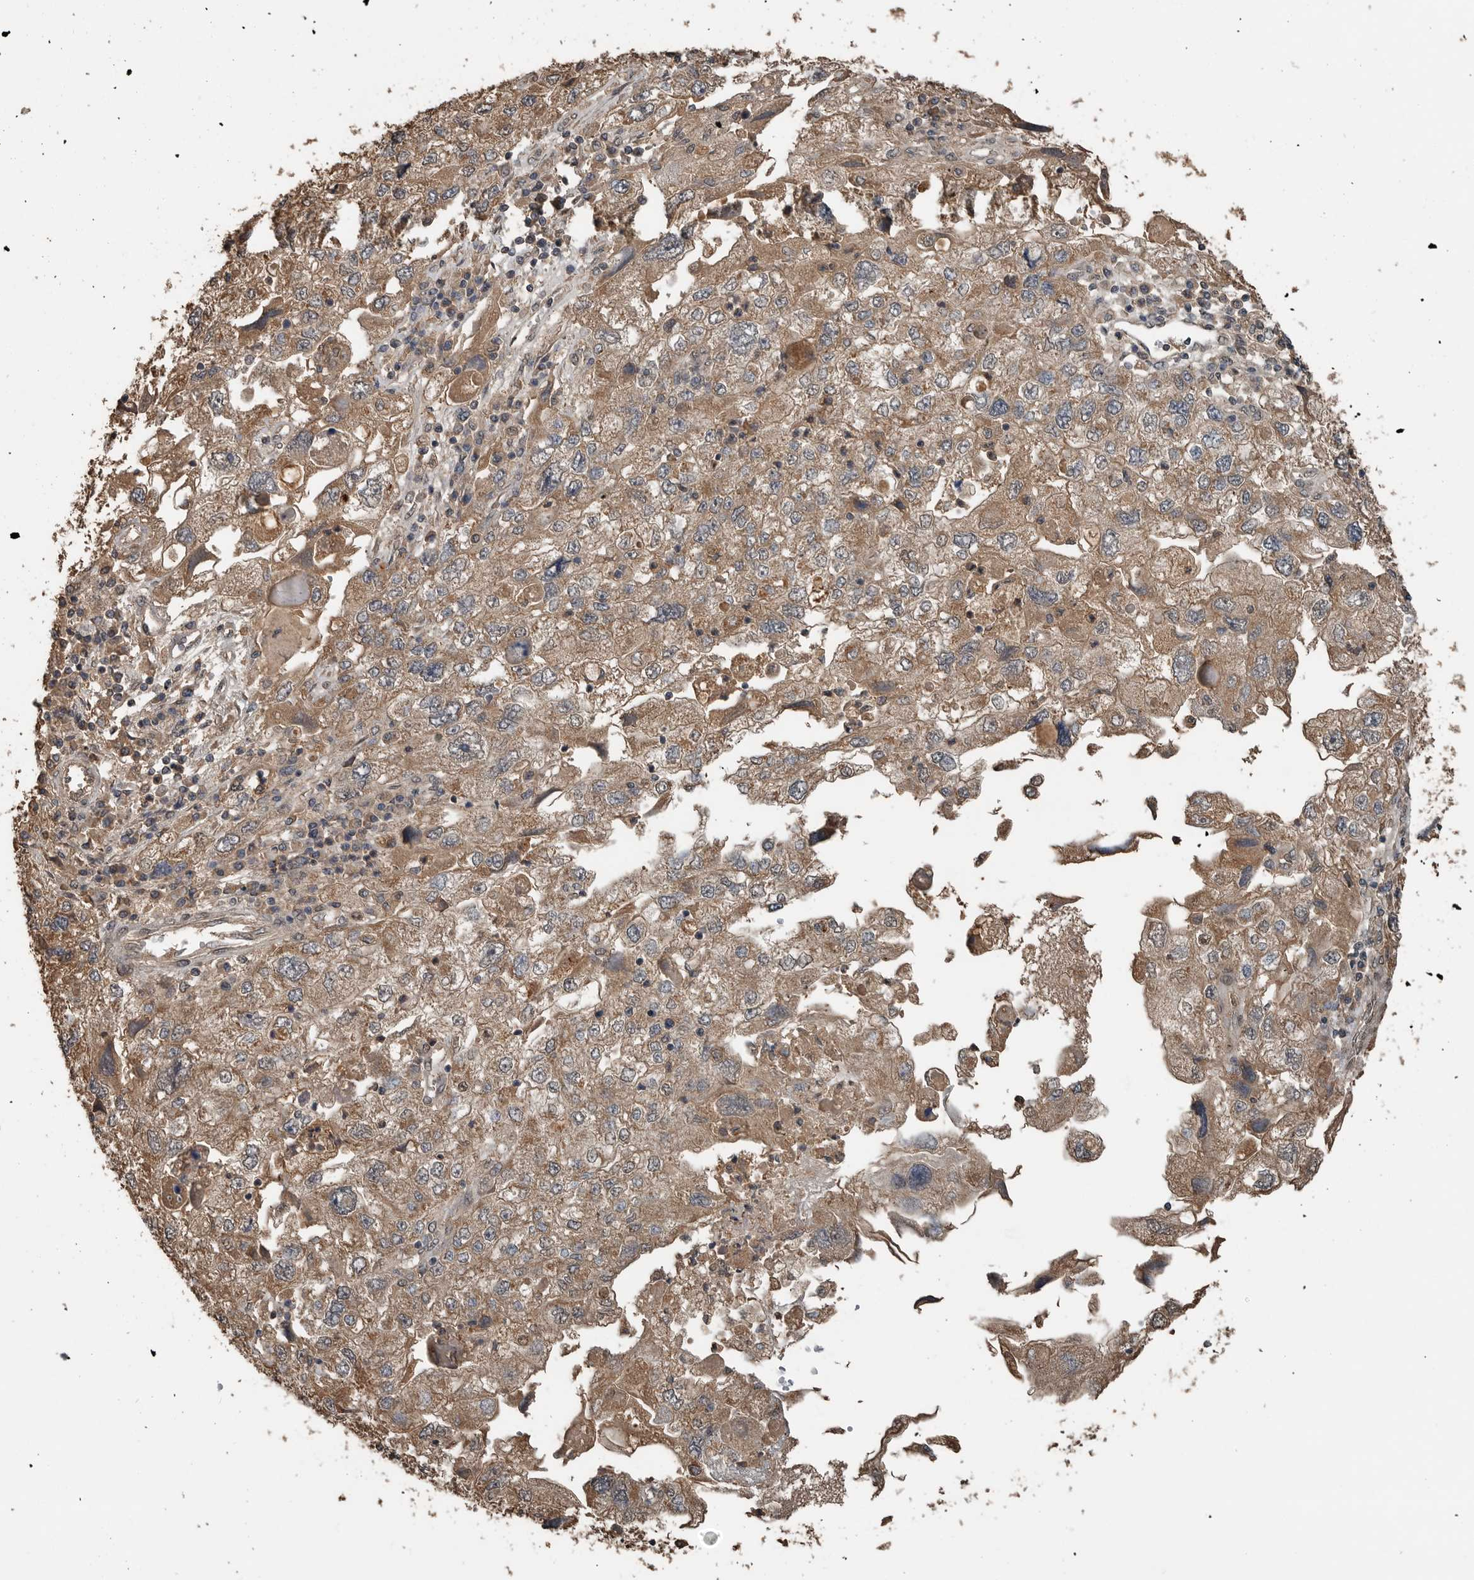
{"staining": {"intensity": "moderate", "quantity": ">75%", "location": "cytoplasmic/membranous"}, "tissue": "endometrial cancer", "cell_type": "Tumor cells", "image_type": "cancer", "snomed": [{"axis": "morphology", "description": "Adenocarcinoma, NOS"}, {"axis": "topography", "description": "Endometrium"}], "caption": "A photomicrograph of adenocarcinoma (endometrial) stained for a protein exhibits moderate cytoplasmic/membranous brown staining in tumor cells.", "gene": "BLZF1", "patient": {"sex": "female", "age": 49}}